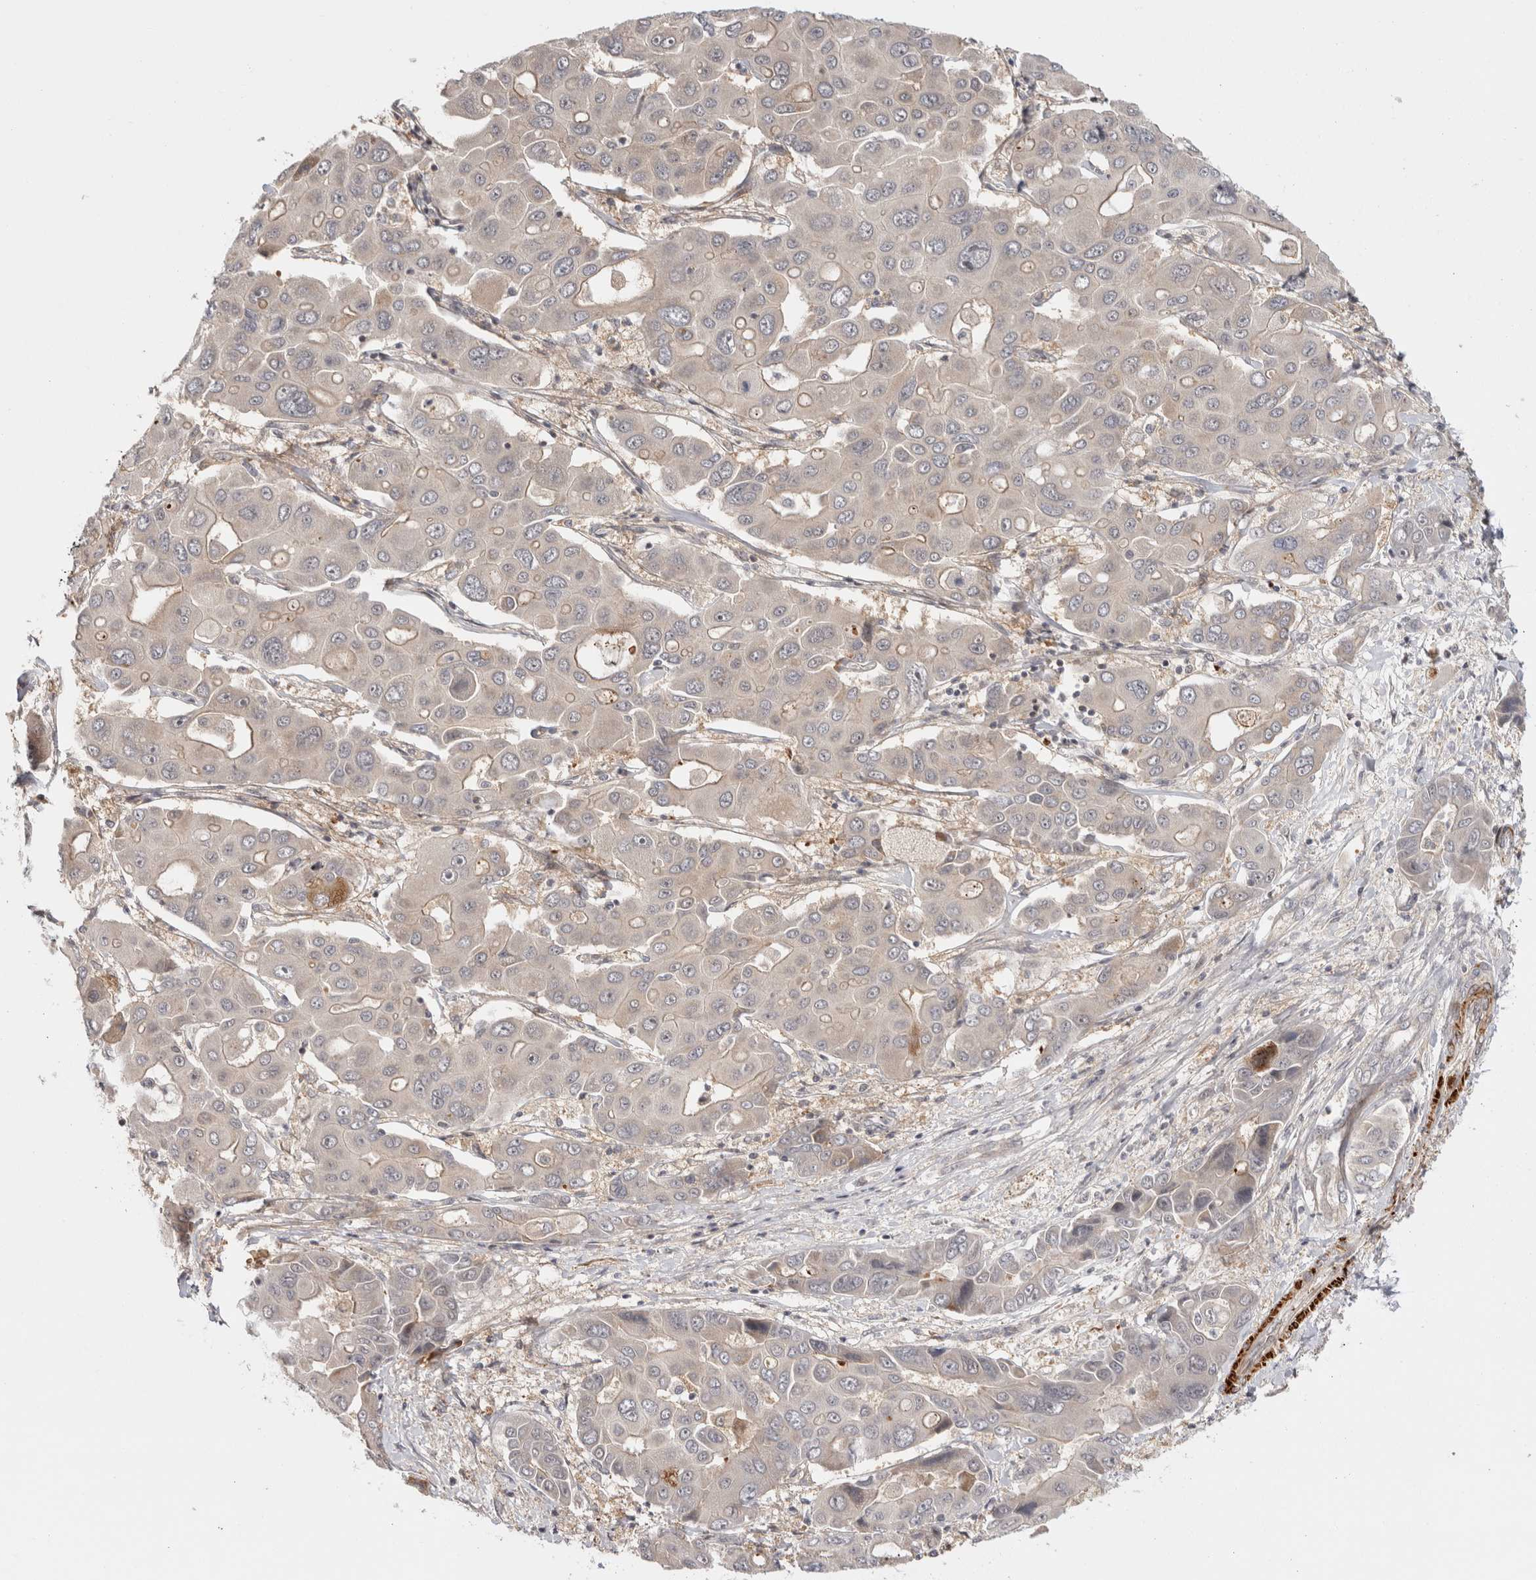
{"staining": {"intensity": "weak", "quantity": "<25%", "location": "cytoplasmic/membranous"}, "tissue": "liver cancer", "cell_type": "Tumor cells", "image_type": "cancer", "snomed": [{"axis": "morphology", "description": "Cholangiocarcinoma"}, {"axis": "topography", "description": "Liver"}], "caption": "DAB (3,3'-diaminobenzidine) immunohistochemical staining of liver cancer (cholangiocarcinoma) shows no significant expression in tumor cells.", "gene": "ZNF318", "patient": {"sex": "male", "age": 67}}